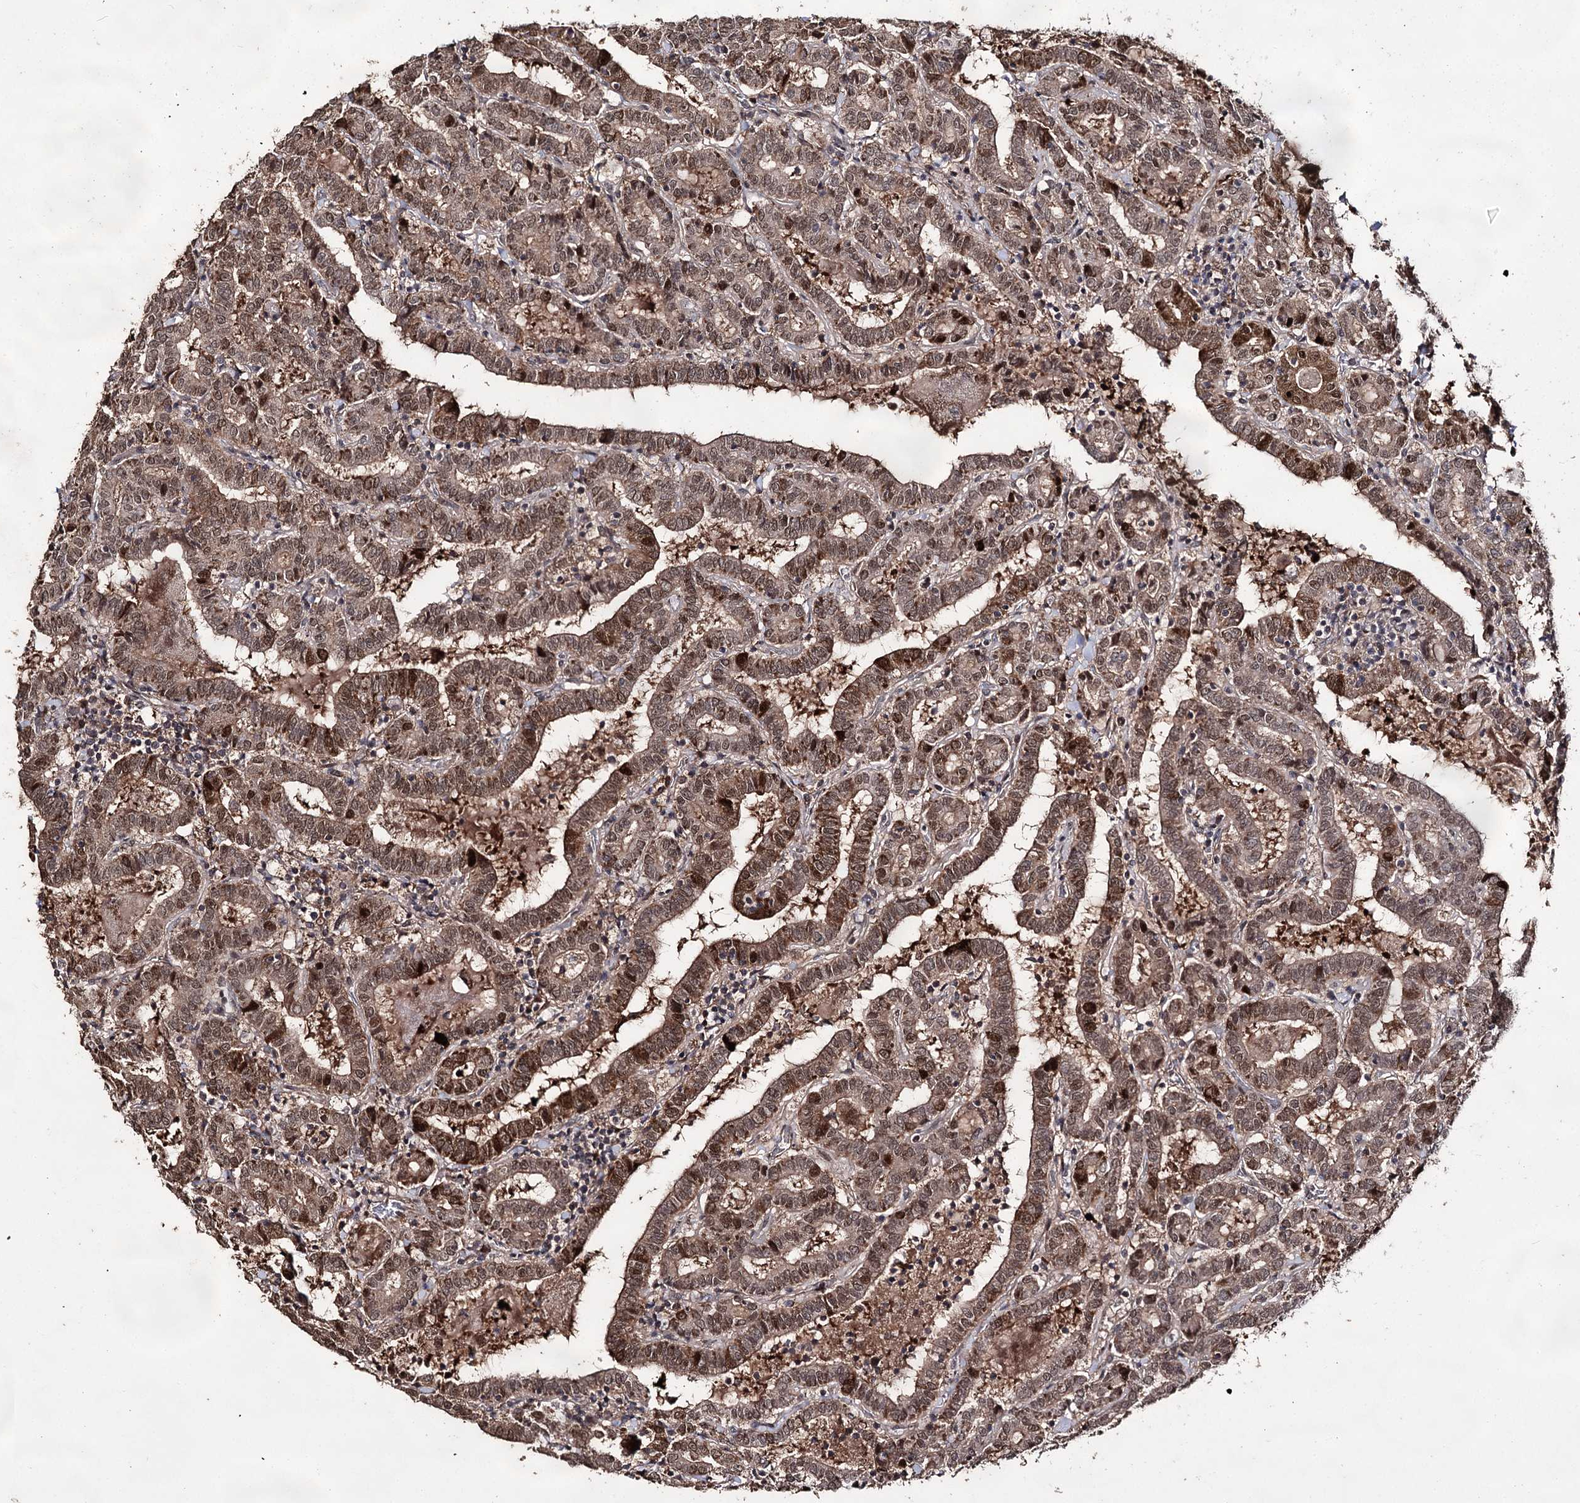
{"staining": {"intensity": "strong", "quantity": "25%-75%", "location": "cytoplasmic/membranous,nuclear"}, "tissue": "thyroid cancer", "cell_type": "Tumor cells", "image_type": "cancer", "snomed": [{"axis": "morphology", "description": "Papillary adenocarcinoma, NOS"}, {"axis": "topography", "description": "Thyroid gland"}], "caption": "IHC histopathology image of thyroid cancer stained for a protein (brown), which displays high levels of strong cytoplasmic/membranous and nuclear expression in about 25%-75% of tumor cells.", "gene": "ACTR6", "patient": {"sex": "female", "age": 72}}